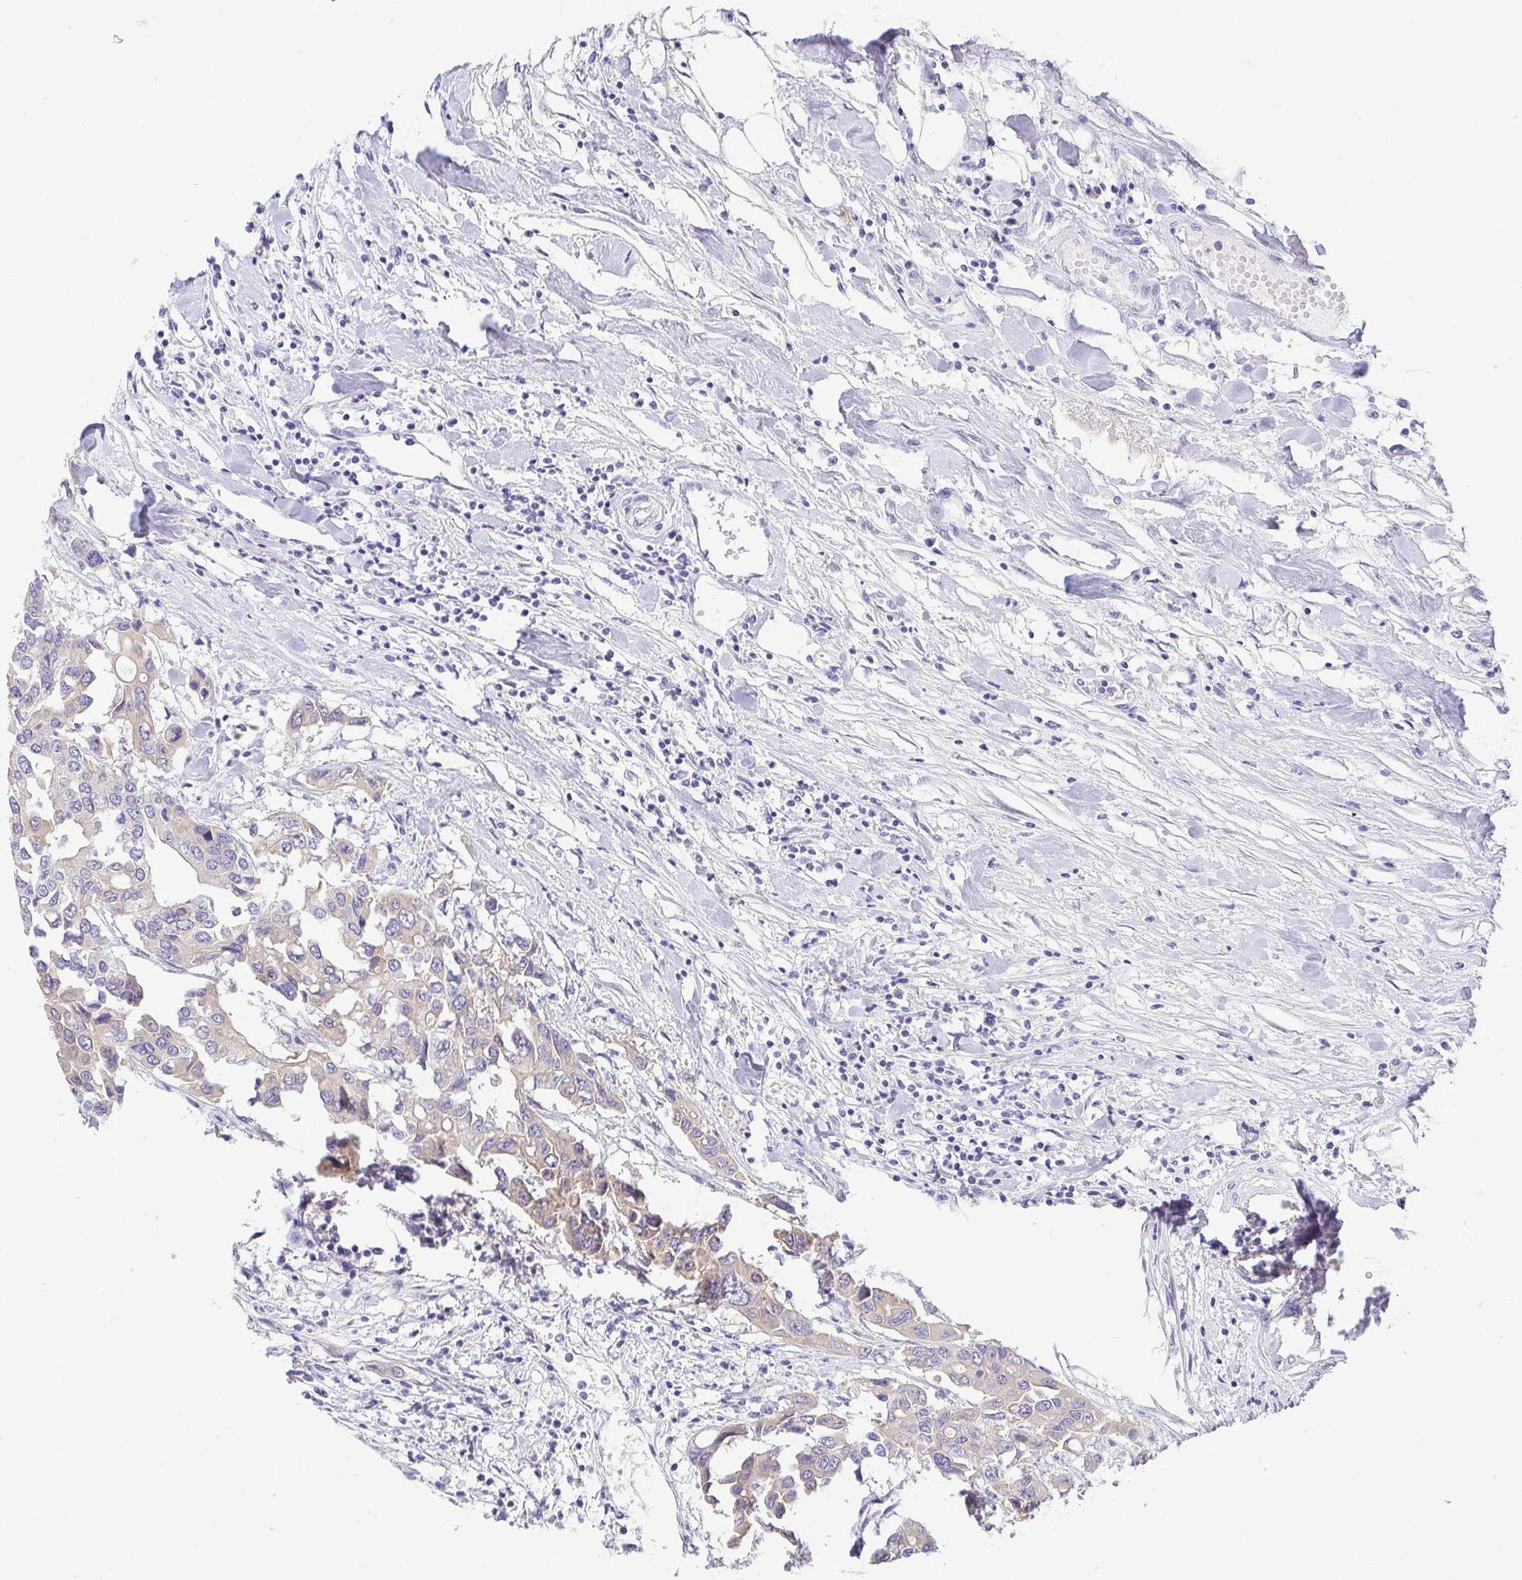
{"staining": {"intensity": "weak", "quantity": "<25%", "location": "cytoplasmic/membranous"}, "tissue": "colorectal cancer", "cell_type": "Tumor cells", "image_type": "cancer", "snomed": [{"axis": "morphology", "description": "Adenocarcinoma, NOS"}, {"axis": "topography", "description": "Colon"}], "caption": "The micrograph exhibits no significant positivity in tumor cells of colorectal cancer.", "gene": "FABP3", "patient": {"sex": "male", "age": 77}}